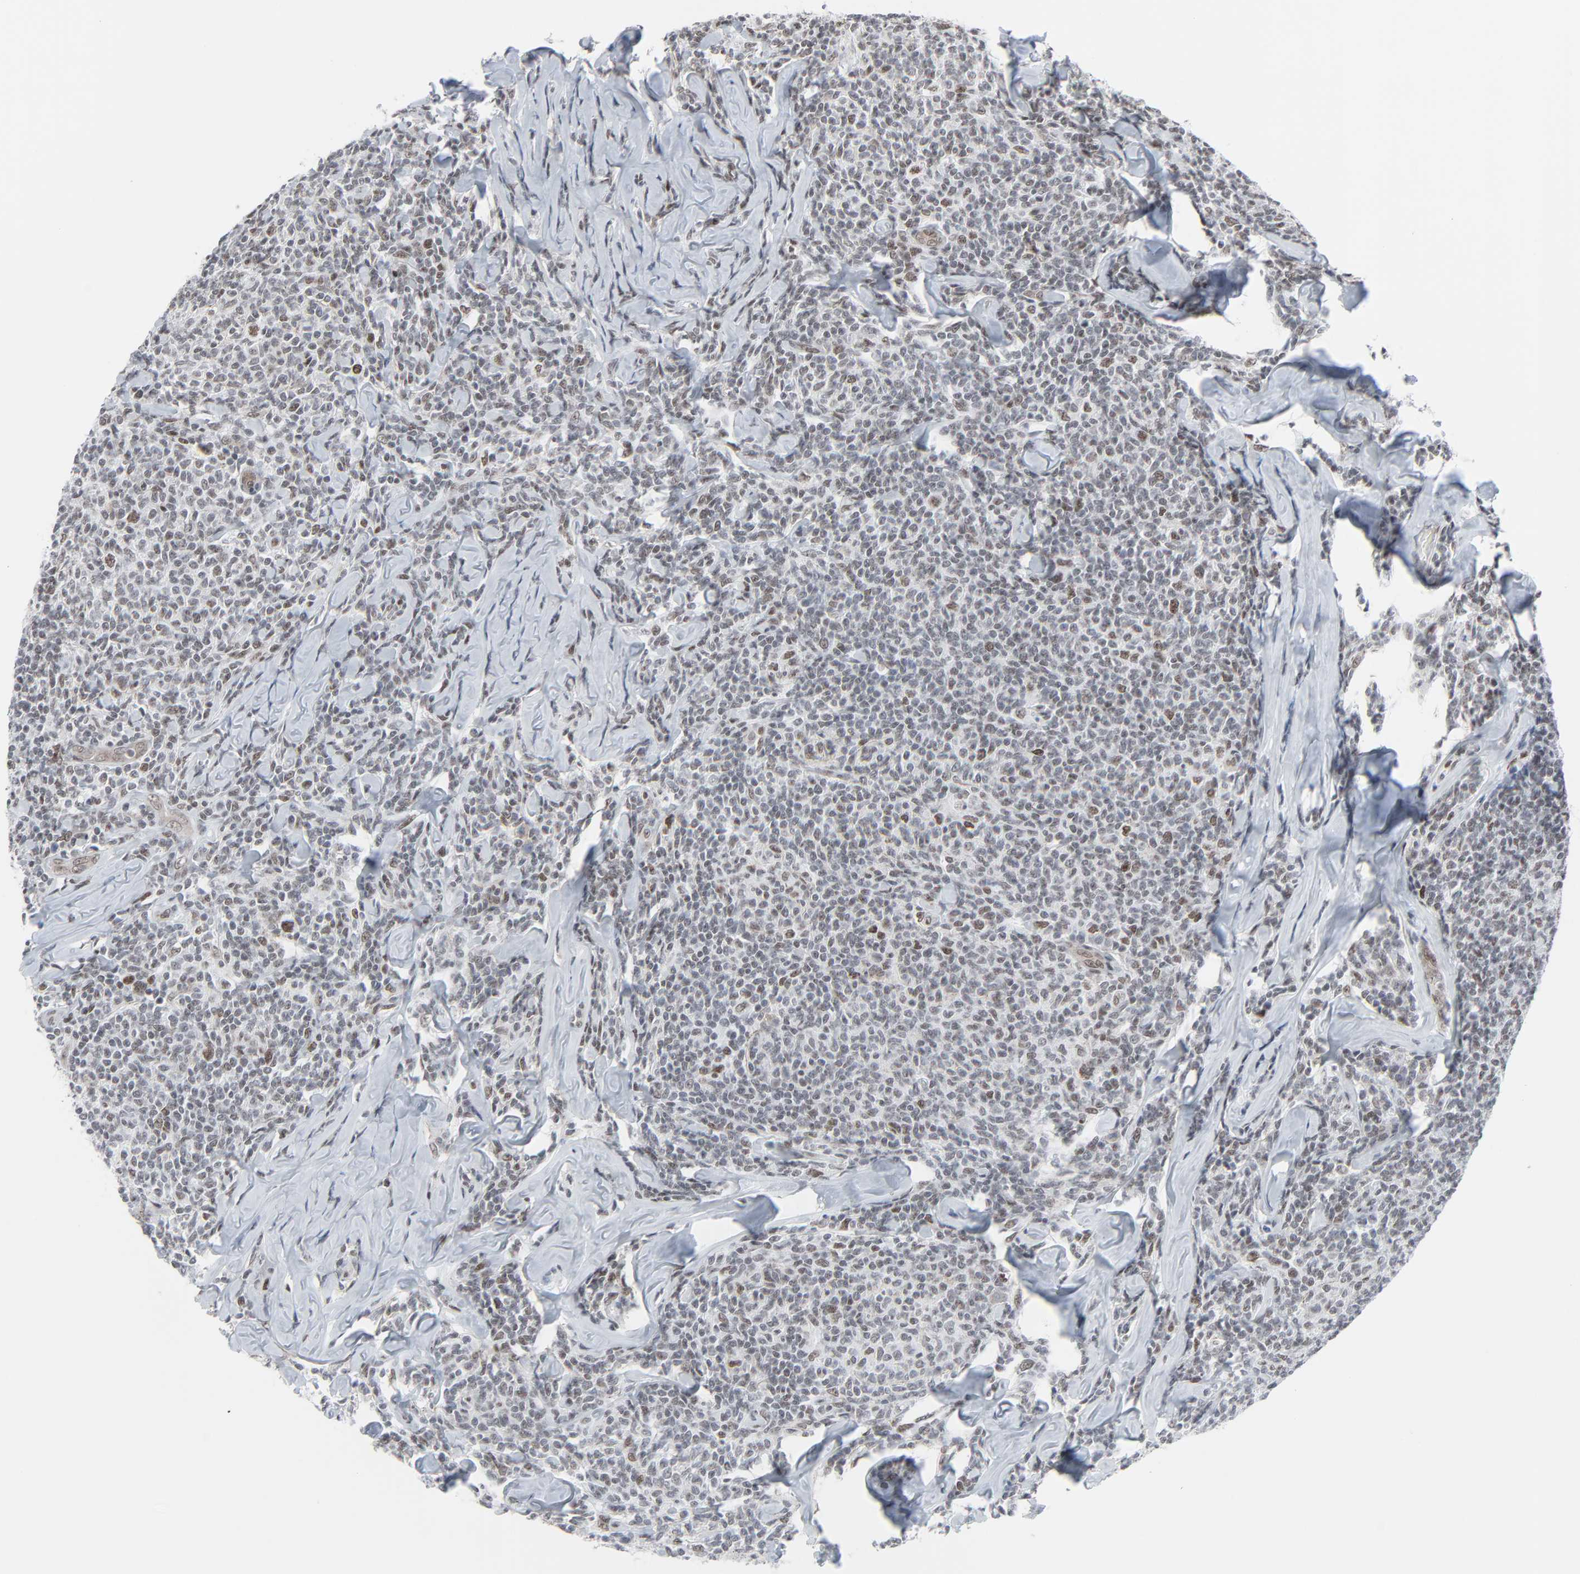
{"staining": {"intensity": "weak", "quantity": "<25%", "location": "nuclear"}, "tissue": "lymphoma", "cell_type": "Tumor cells", "image_type": "cancer", "snomed": [{"axis": "morphology", "description": "Malignant lymphoma, non-Hodgkin's type, Low grade"}, {"axis": "topography", "description": "Lymph node"}], "caption": "Malignant lymphoma, non-Hodgkin's type (low-grade) was stained to show a protein in brown. There is no significant expression in tumor cells. (DAB IHC visualized using brightfield microscopy, high magnification).", "gene": "FBXO28", "patient": {"sex": "female", "age": 56}}